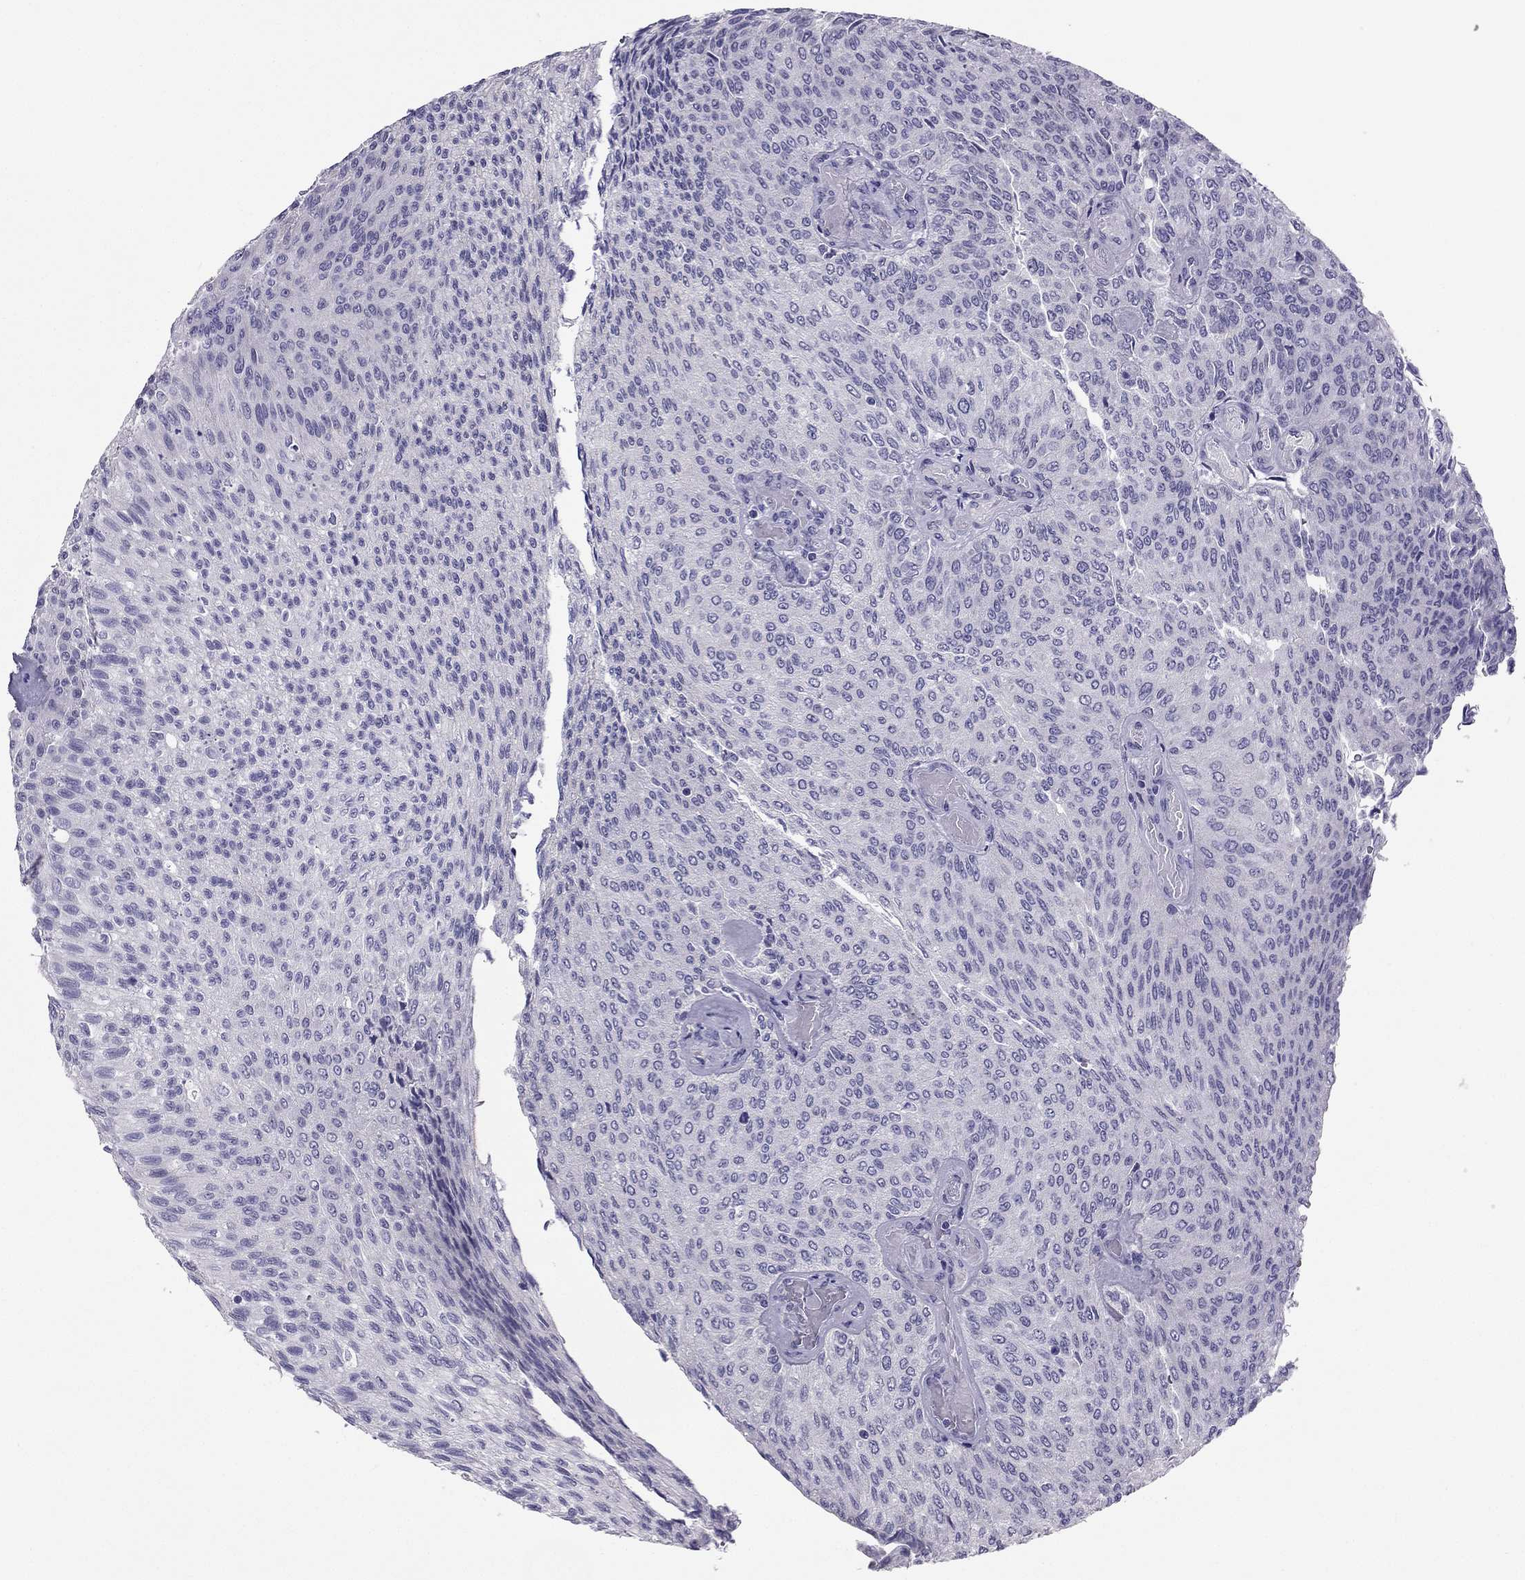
{"staining": {"intensity": "negative", "quantity": "none", "location": "none"}, "tissue": "urothelial cancer", "cell_type": "Tumor cells", "image_type": "cancer", "snomed": [{"axis": "morphology", "description": "Urothelial carcinoma, Low grade"}, {"axis": "topography", "description": "Ureter, NOS"}, {"axis": "topography", "description": "Urinary bladder"}], "caption": "The histopathology image shows no staining of tumor cells in urothelial carcinoma (low-grade).", "gene": "PDE6A", "patient": {"sex": "male", "age": 78}}